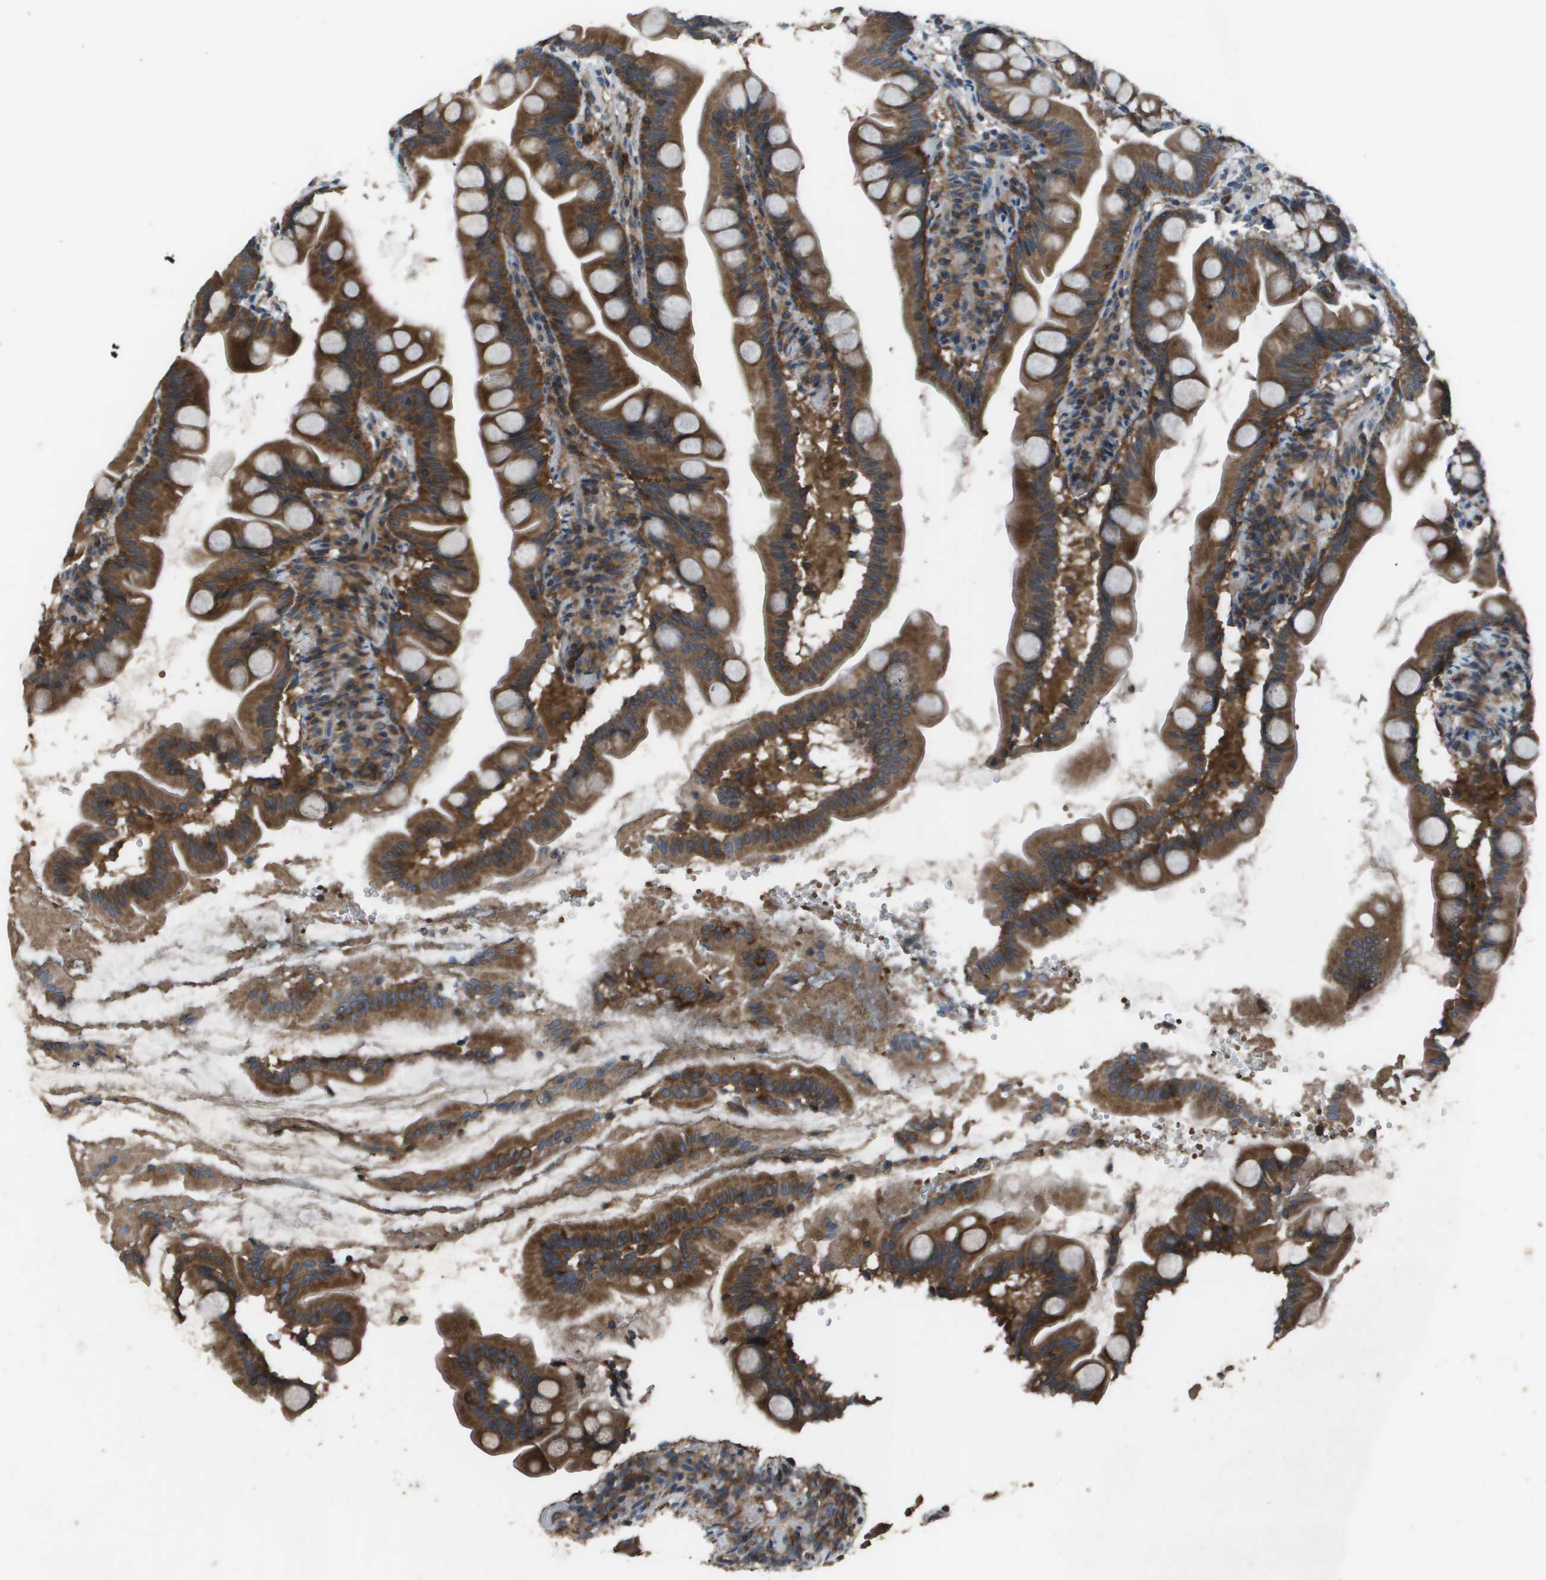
{"staining": {"intensity": "strong", "quantity": ">75%", "location": "cytoplasmic/membranous"}, "tissue": "small intestine", "cell_type": "Glandular cells", "image_type": "normal", "snomed": [{"axis": "morphology", "description": "Normal tissue, NOS"}, {"axis": "topography", "description": "Small intestine"}], "caption": "Glandular cells display strong cytoplasmic/membranous positivity in about >75% of cells in normal small intestine. (IHC, brightfield microscopy, high magnification).", "gene": "EIF3B", "patient": {"sex": "female", "age": 56}}